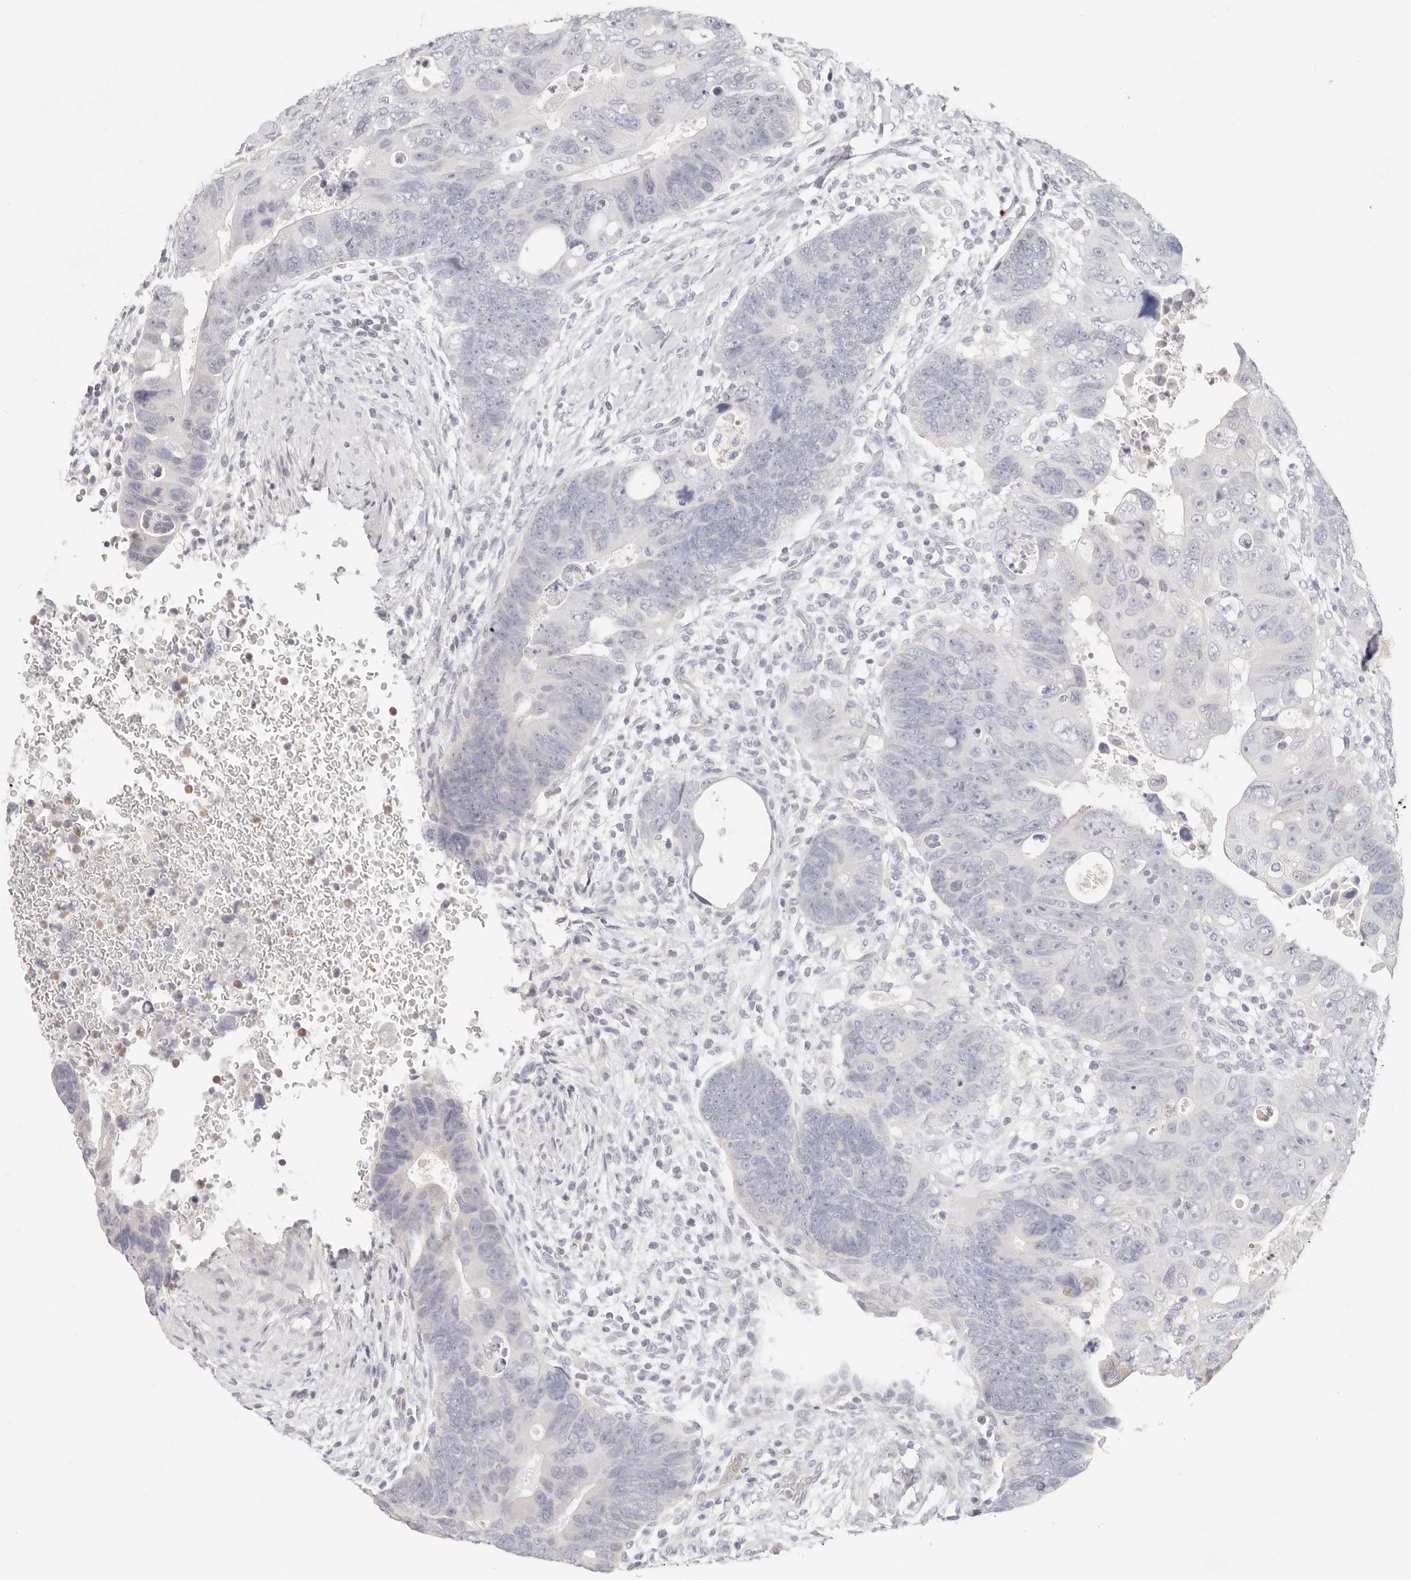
{"staining": {"intensity": "negative", "quantity": "none", "location": "none"}, "tissue": "colorectal cancer", "cell_type": "Tumor cells", "image_type": "cancer", "snomed": [{"axis": "morphology", "description": "Adenocarcinoma, NOS"}, {"axis": "topography", "description": "Rectum"}], "caption": "High magnification brightfield microscopy of colorectal cancer (adenocarcinoma) stained with DAB (brown) and counterstained with hematoxylin (blue): tumor cells show no significant staining. (Stains: DAB (3,3'-diaminobenzidine) IHC with hematoxylin counter stain, Microscopy: brightfield microscopy at high magnification).", "gene": "ASCL1", "patient": {"sex": "male", "age": 59}}